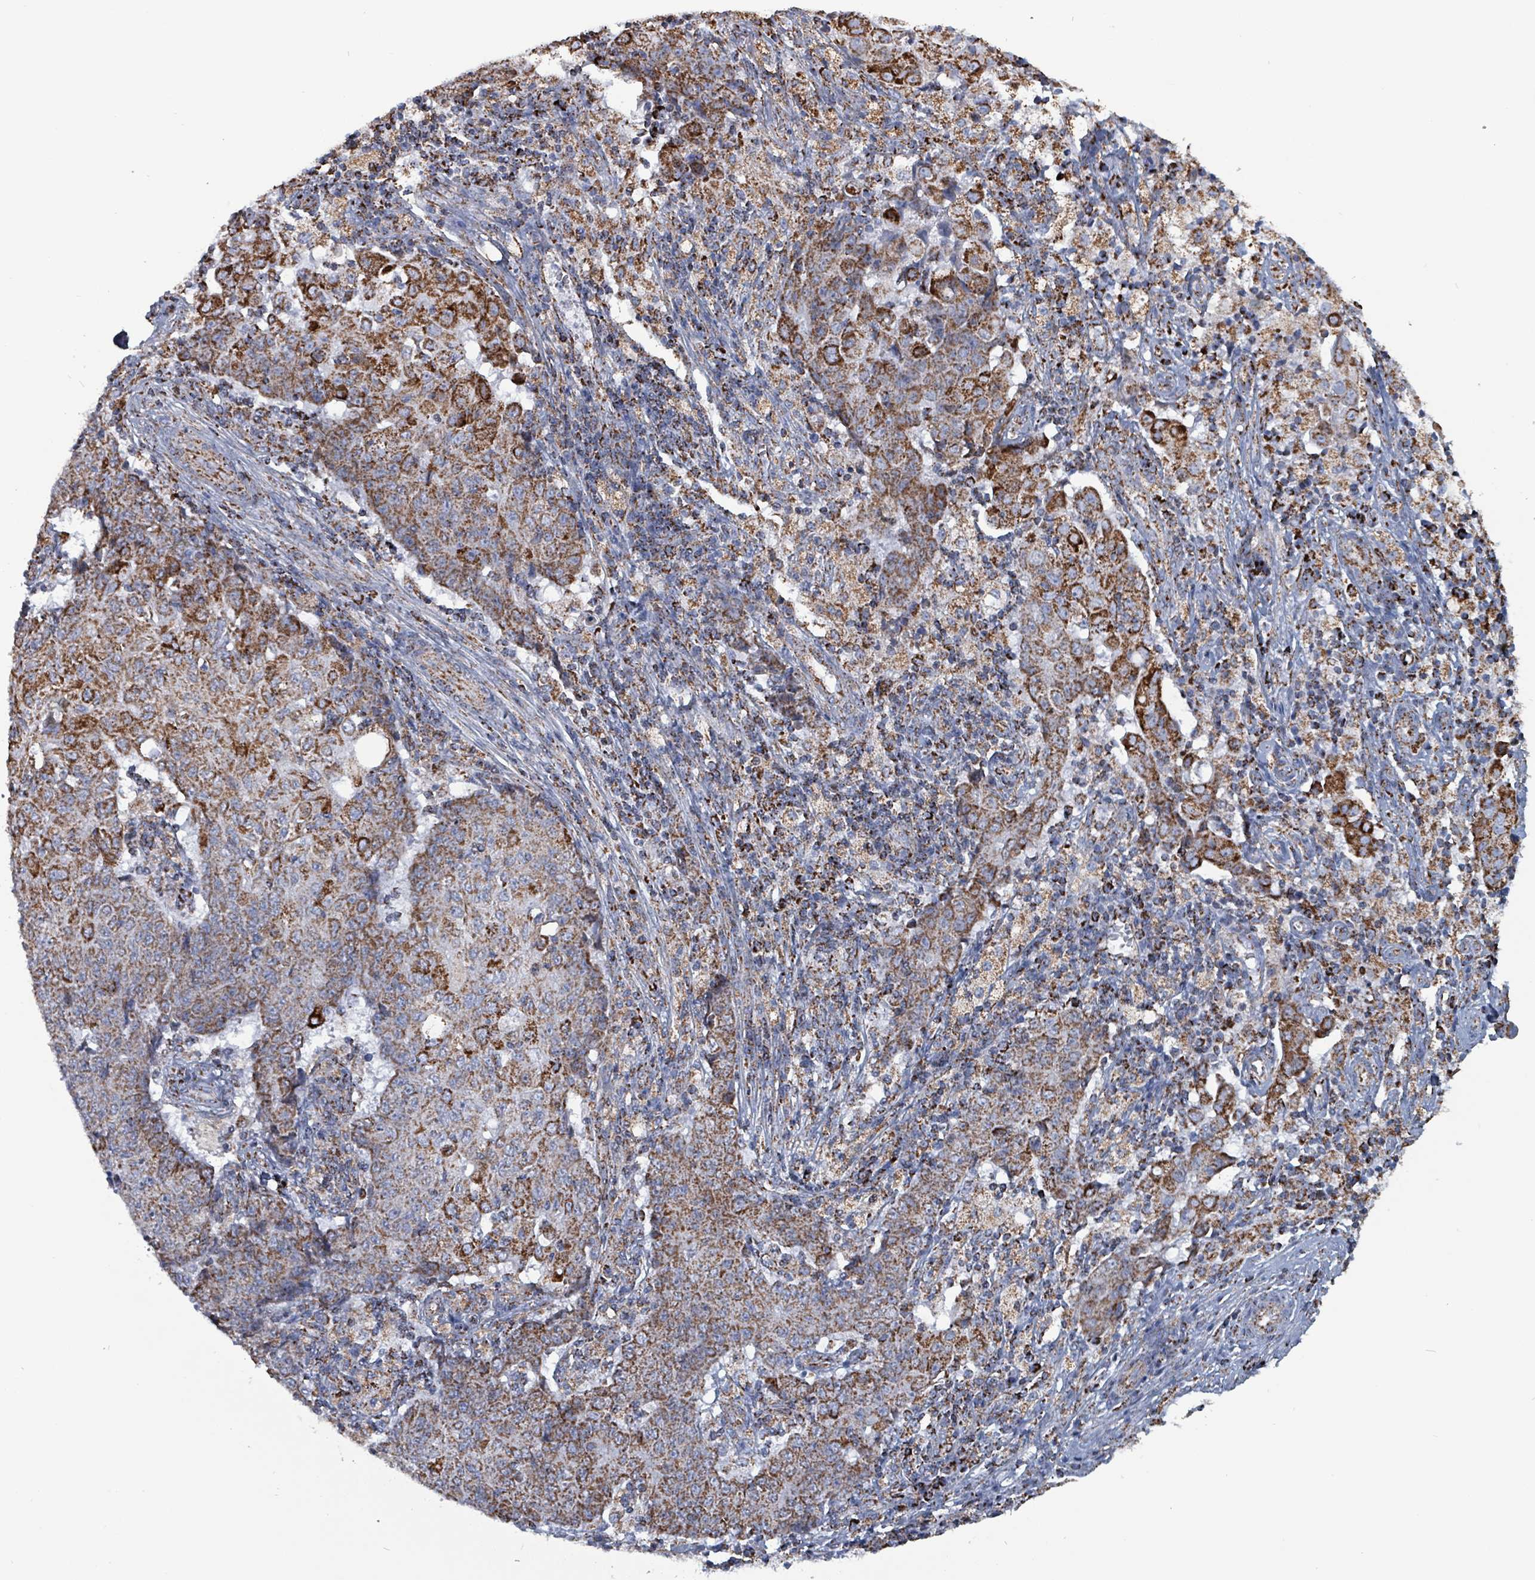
{"staining": {"intensity": "strong", "quantity": ">75%", "location": "cytoplasmic/membranous"}, "tissue": "ovarian cancer", "cell_type": "Tumor cells", "image_type": "cancer", "snomed": [{"axis": "morphology", "description": "Carcinoma, endometroid"}, {"axis": "topography", "description": "Ovary"}], "caption": "IHC histopathology image of human endometroid carcinoma (ovarian) stained for a protein (brown), which reveals high levels of strong cytoplasmic/membranous staining in approximately >75% of tumor cells.", "gene": "IDH3B", "patient": {"sex": "female", "age": 42}}